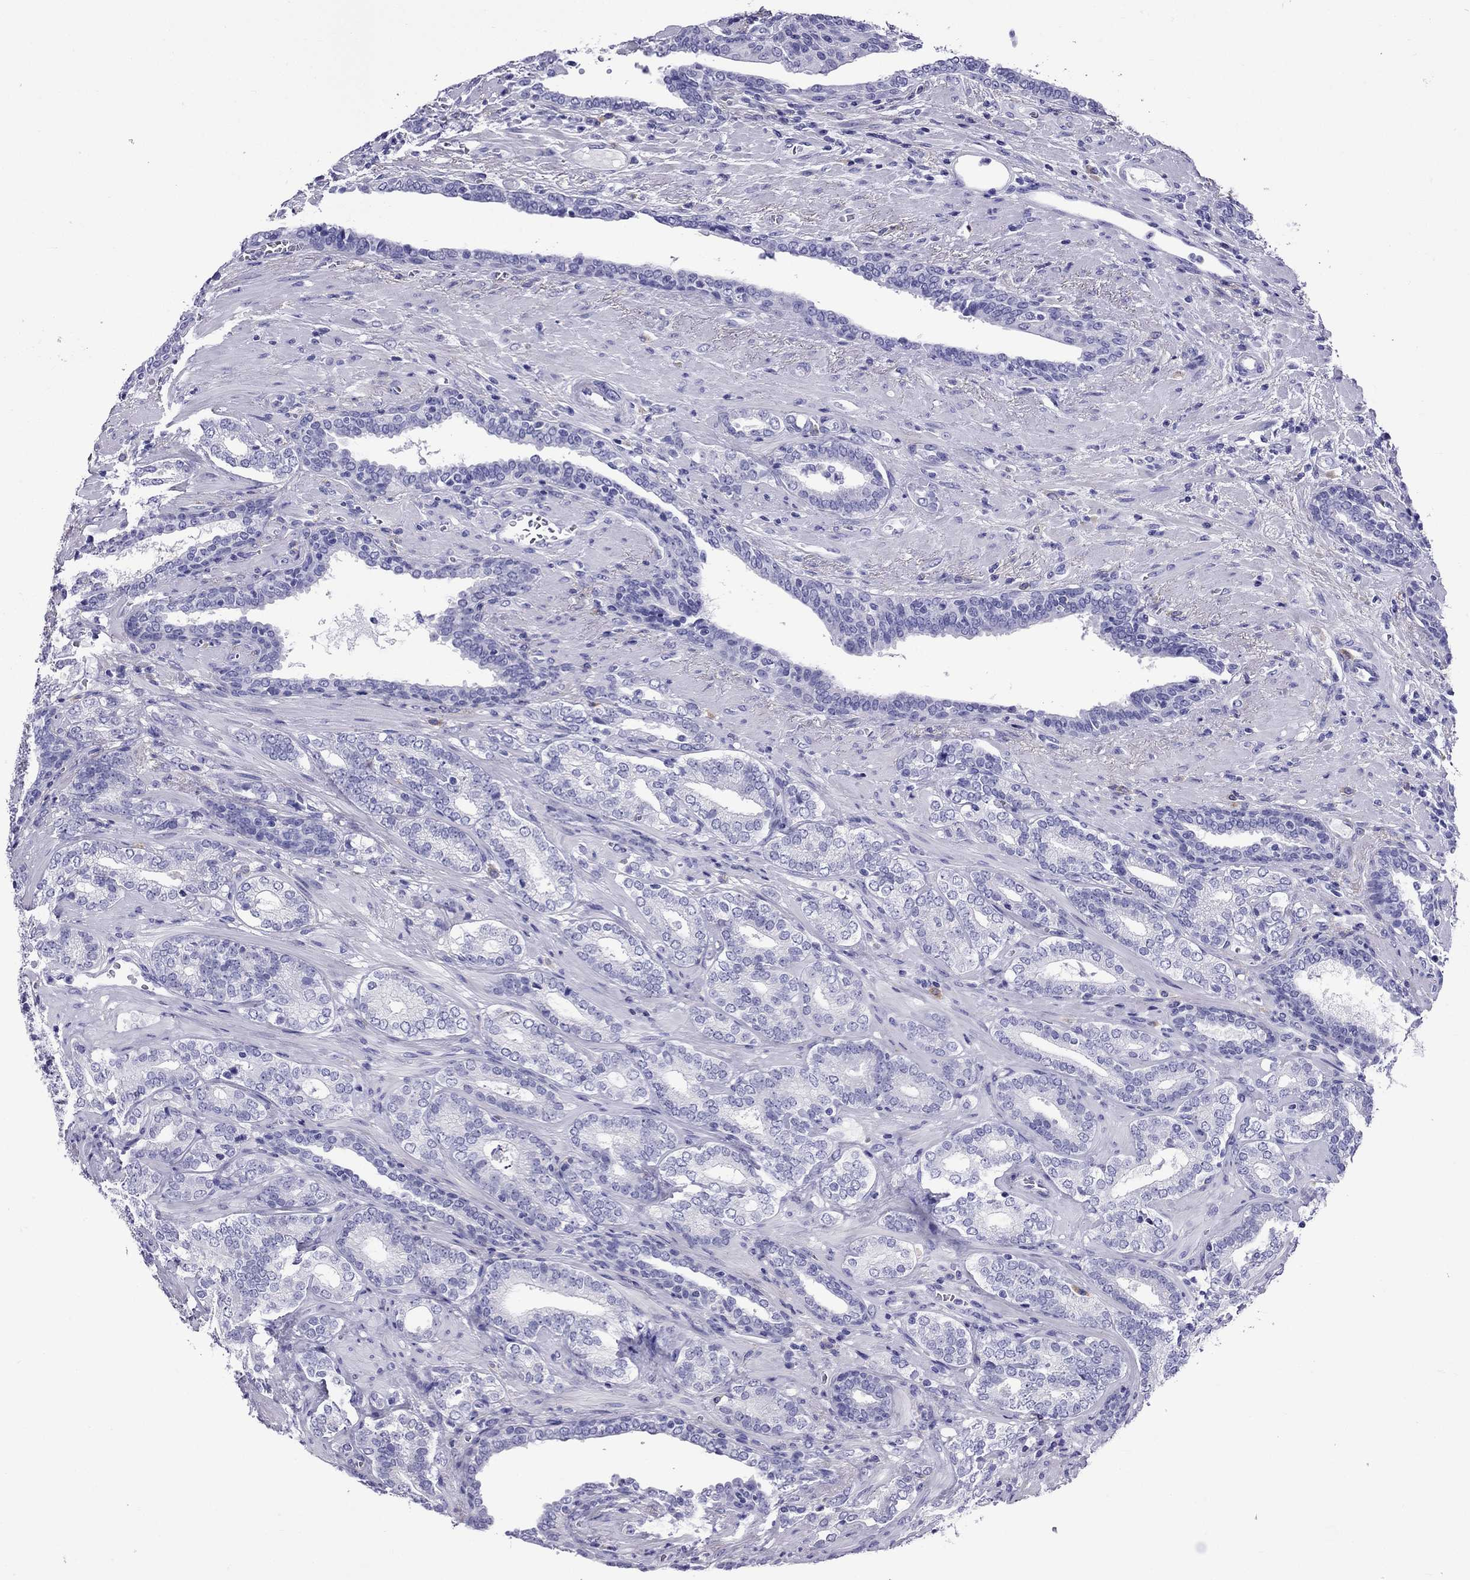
{"staining": {"intensity": "negative", "quantity": "none", "location": "none"}, "tissue": "prostate cancer", "cell_type": "Tumor cells", "image_type": "cancer", "snomed": [{"axis": "morphology", "description": "Adenocarcinoma, Low grade"}, {"axis": "topography", "description": "Prostate"}], "caption": "Micrograph shows no significant protein expression in tumor cells of prostate adenocarcinoma (low-grade). (Immunohistochemistry (ihc), brightfield microscopy, high magnification).", "gene": "ARR3", "patient": {"sex": "male", "age": 61}}